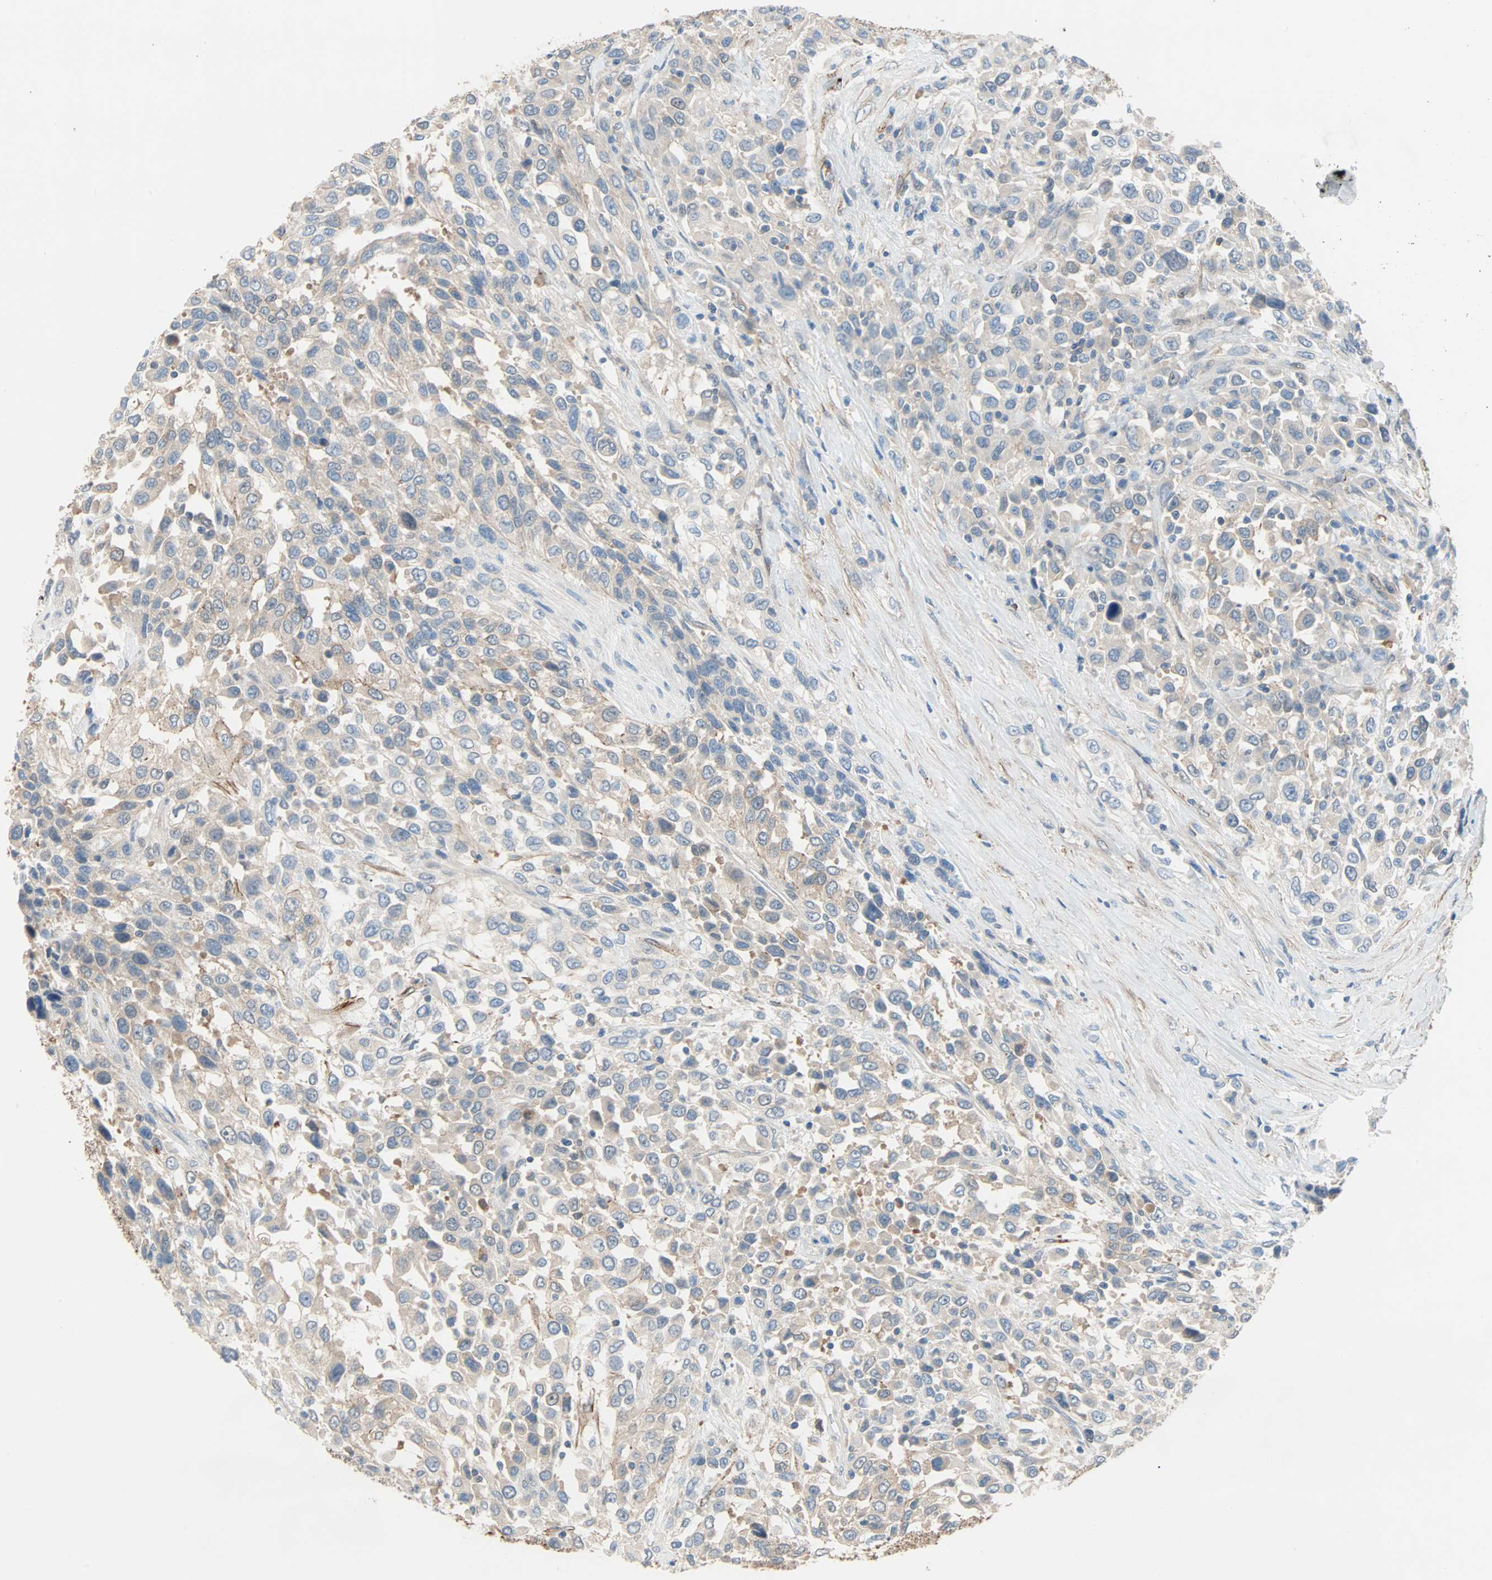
{"staining": {"intensity": "weak", "quantity": "25%-75%", "location": "cytoplasmic/membranous"}, "tissue": "urothelial cancer", "cell_type": "Tumor cells", "image_type": "cancer", "snomed": [{"axis": "morphology", "description": "Urothelial carcinoma, High grade"}, {"axis": "topography", "description": "Urinary bladder"}], "caption": "Protein expression analysis of urothelial cancer displays weak cytoplasmic/membranous positivity in about 25%-75% of tumor cells.", "gene": "TNFRSF12A", "patient": {"sex": "female", "age": 80}}